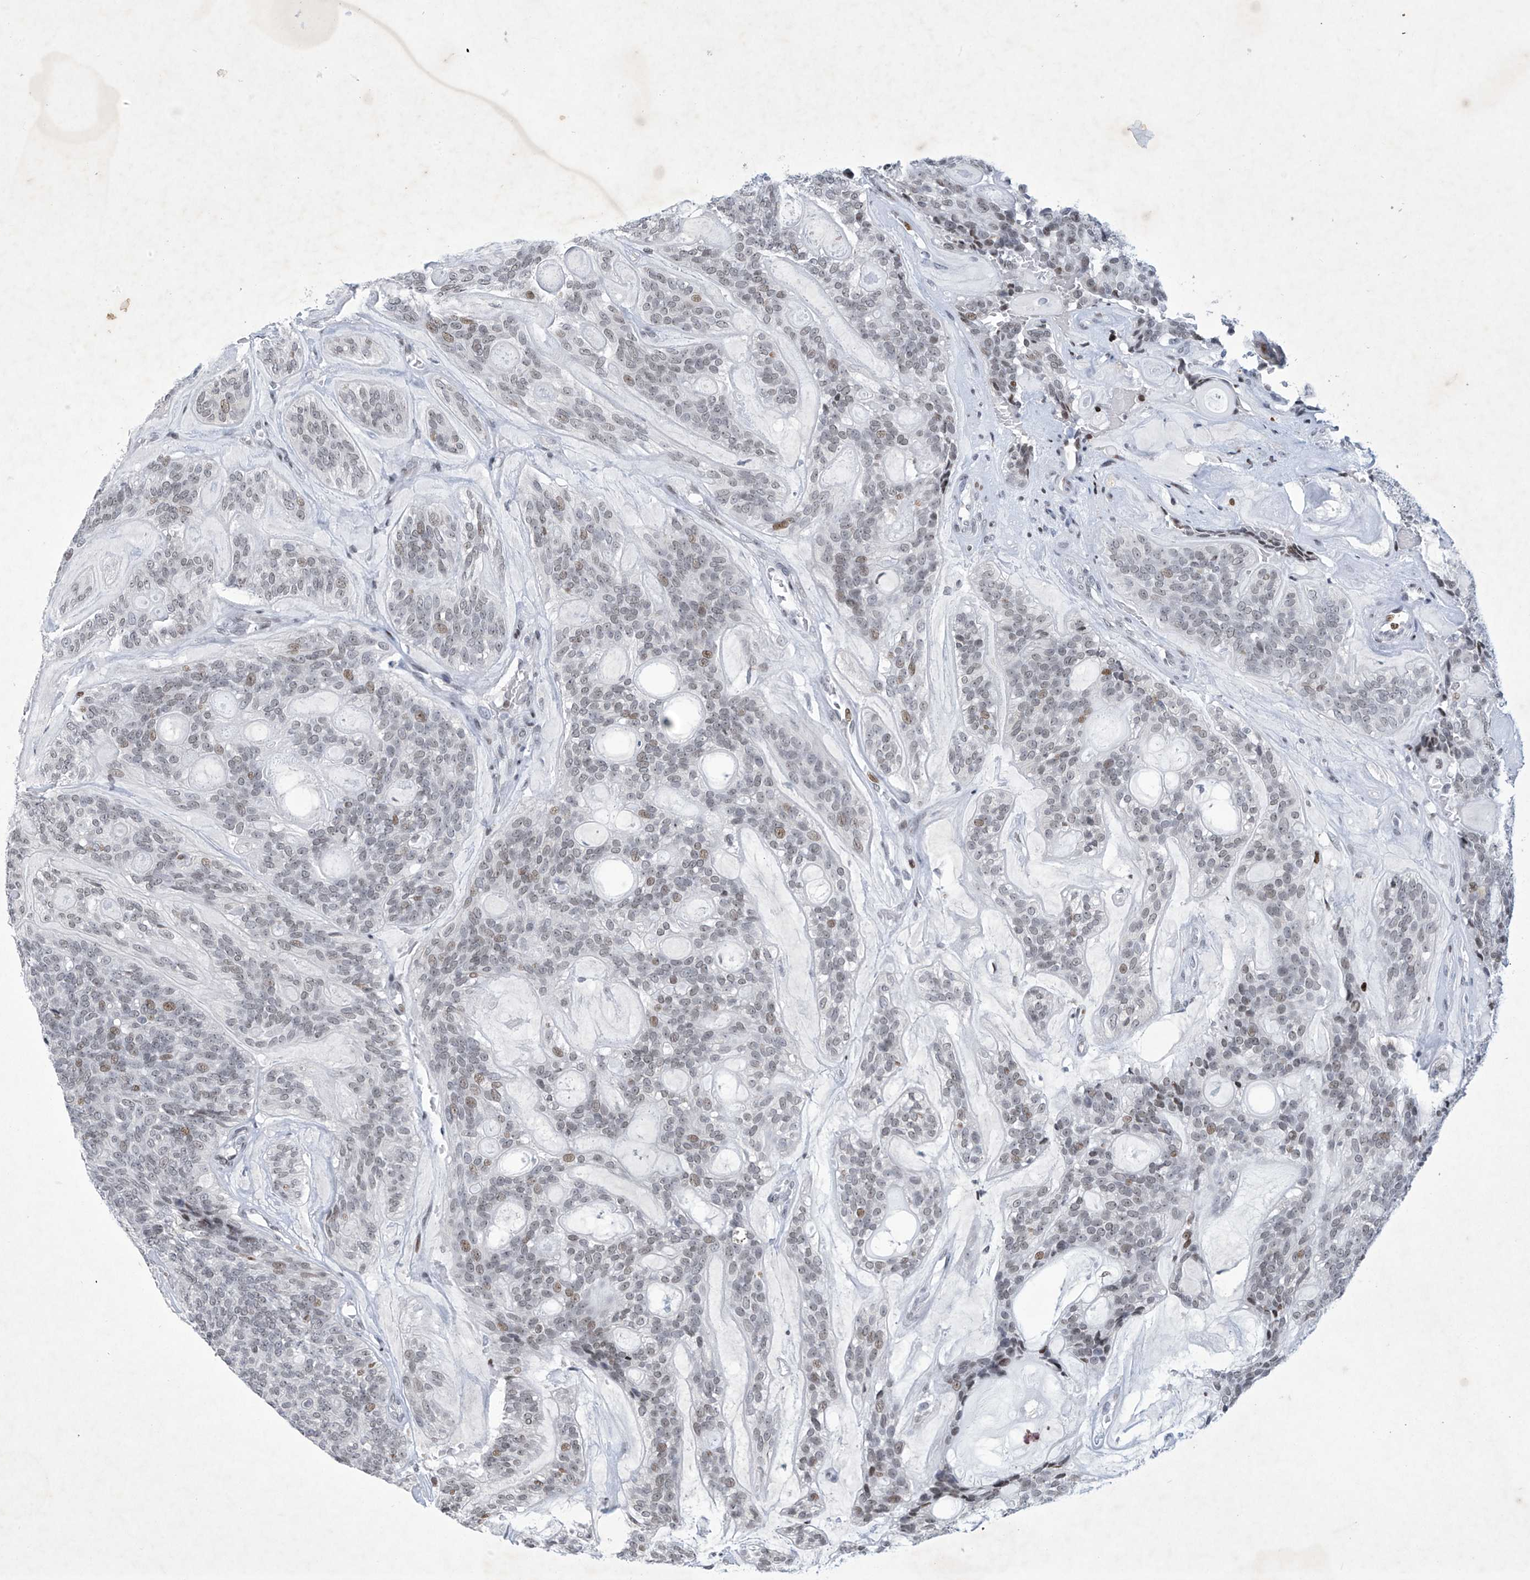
{"staining": {"intensity": "weak", "quantity": "25%-75%", "location": "nuclear"}, "tissue": "head and neck cancer", "cell_type": "Tumor cells", "image_type": "cancer", "snomed": [{"axis": "morphology", "description": "Adenocarcinoma, NOS"}, {"axis": "topography", "description": "Head-Neck"}], "caption": "A micrograph showing weak nuclear positivity in about 25%-75% of tumor cells in adenocarcinoma (head and neck), as visualized by brown immunohistochemical staining.", "gene": "RFX7", "patient": {"sex": "male", "age": 66}}